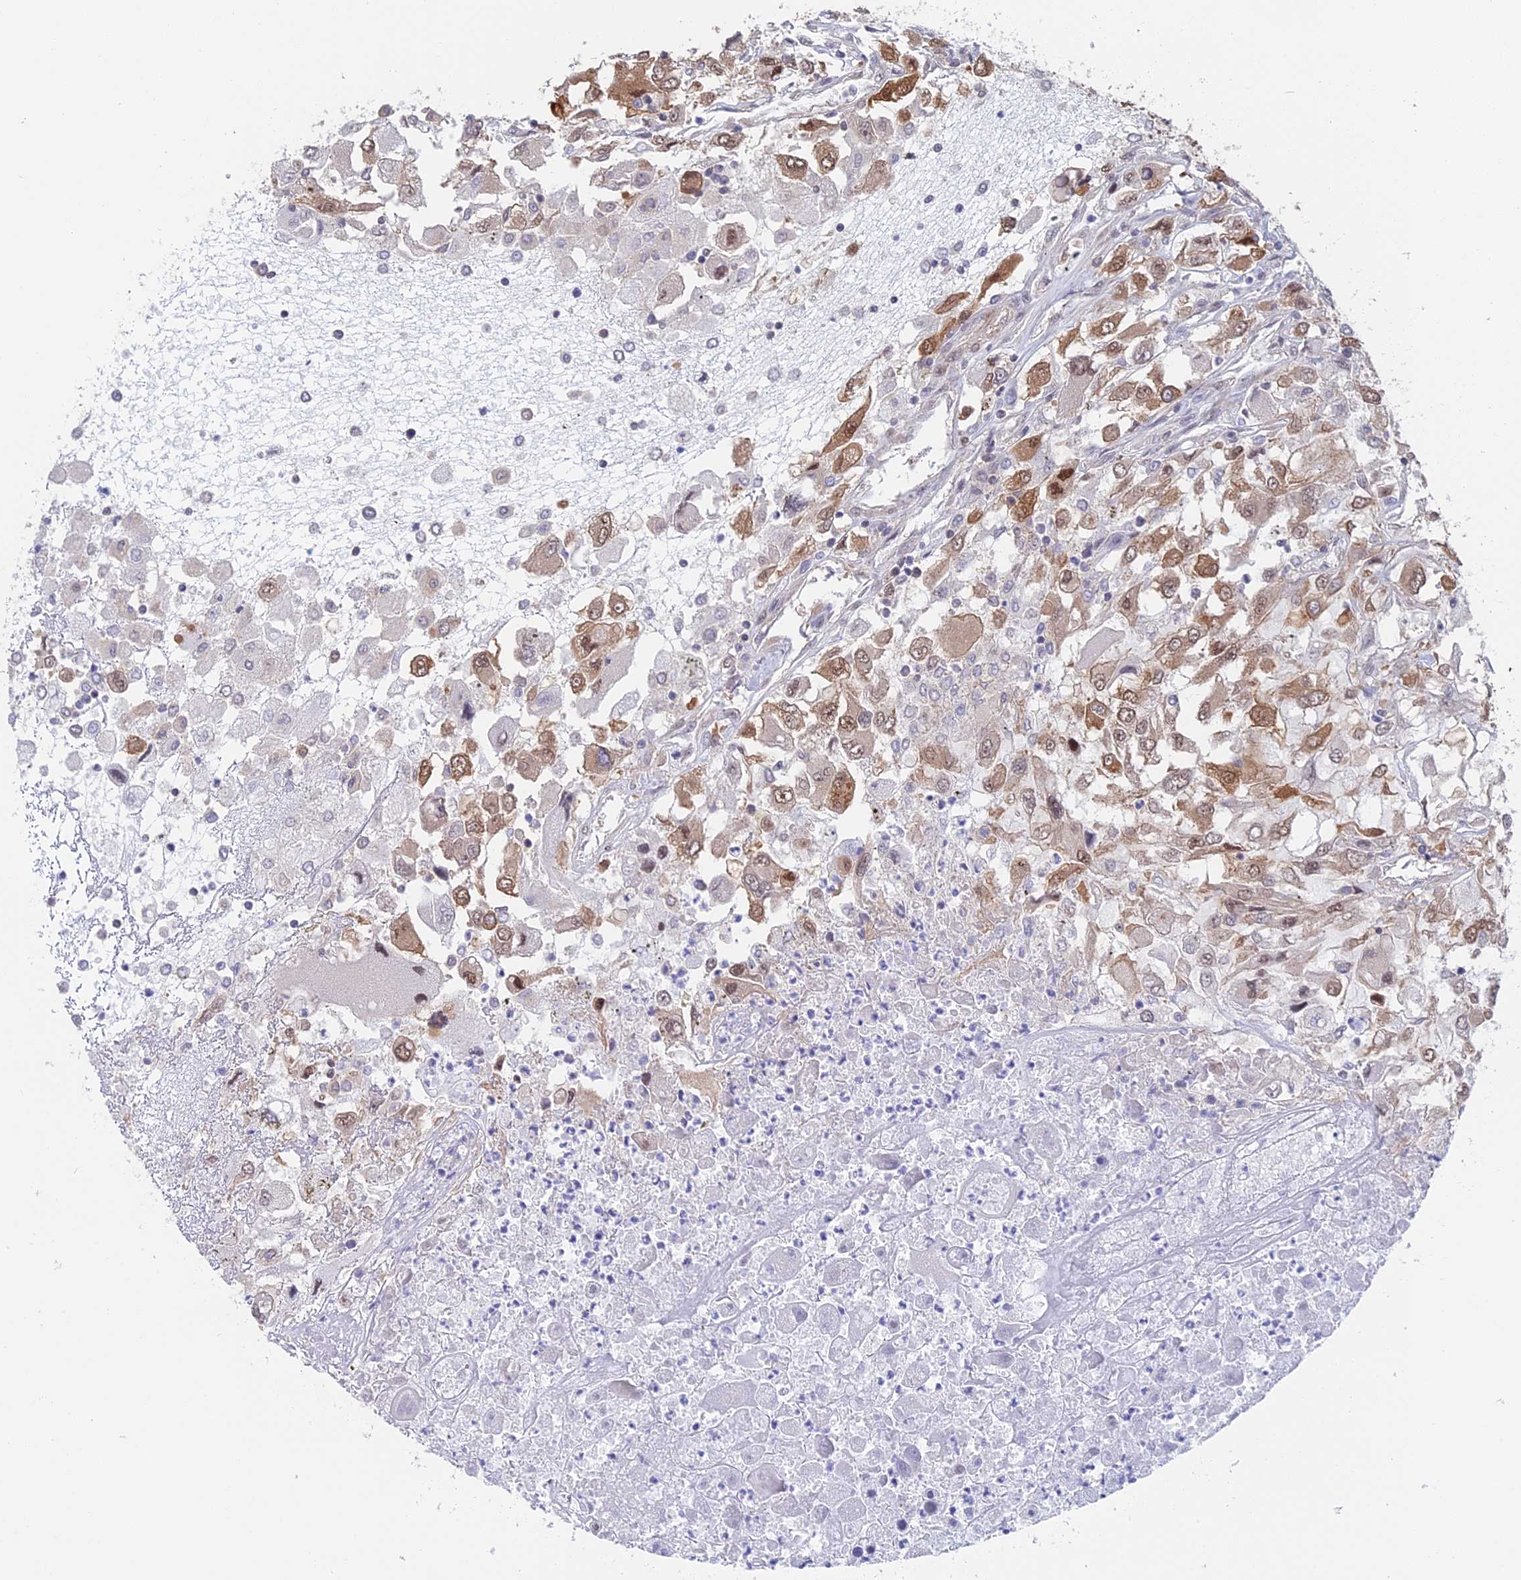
{"staining": {"intensity": "moderate", "quantity": "25%-75%", "location": "cytoplasmic/membranous,nuclear"}, "tissue": "renal cancer", "cell_type": "Tumor cells", "image_type": "cancer", "snomed": [{"axis": "morphology", "description": "Adenocarcinoma, NOS"}, {"axis": "topography", "description": "Kidney"}], "caption": "Protein expression analysis of human adenocarcinoma (renal) reveals moderate cytoplasmic/membranous and nuclear positivity in approximately 25%-75% of tumor cells.", "gene": "STUB1", "patient": {"sex": "female", "age": 52}}